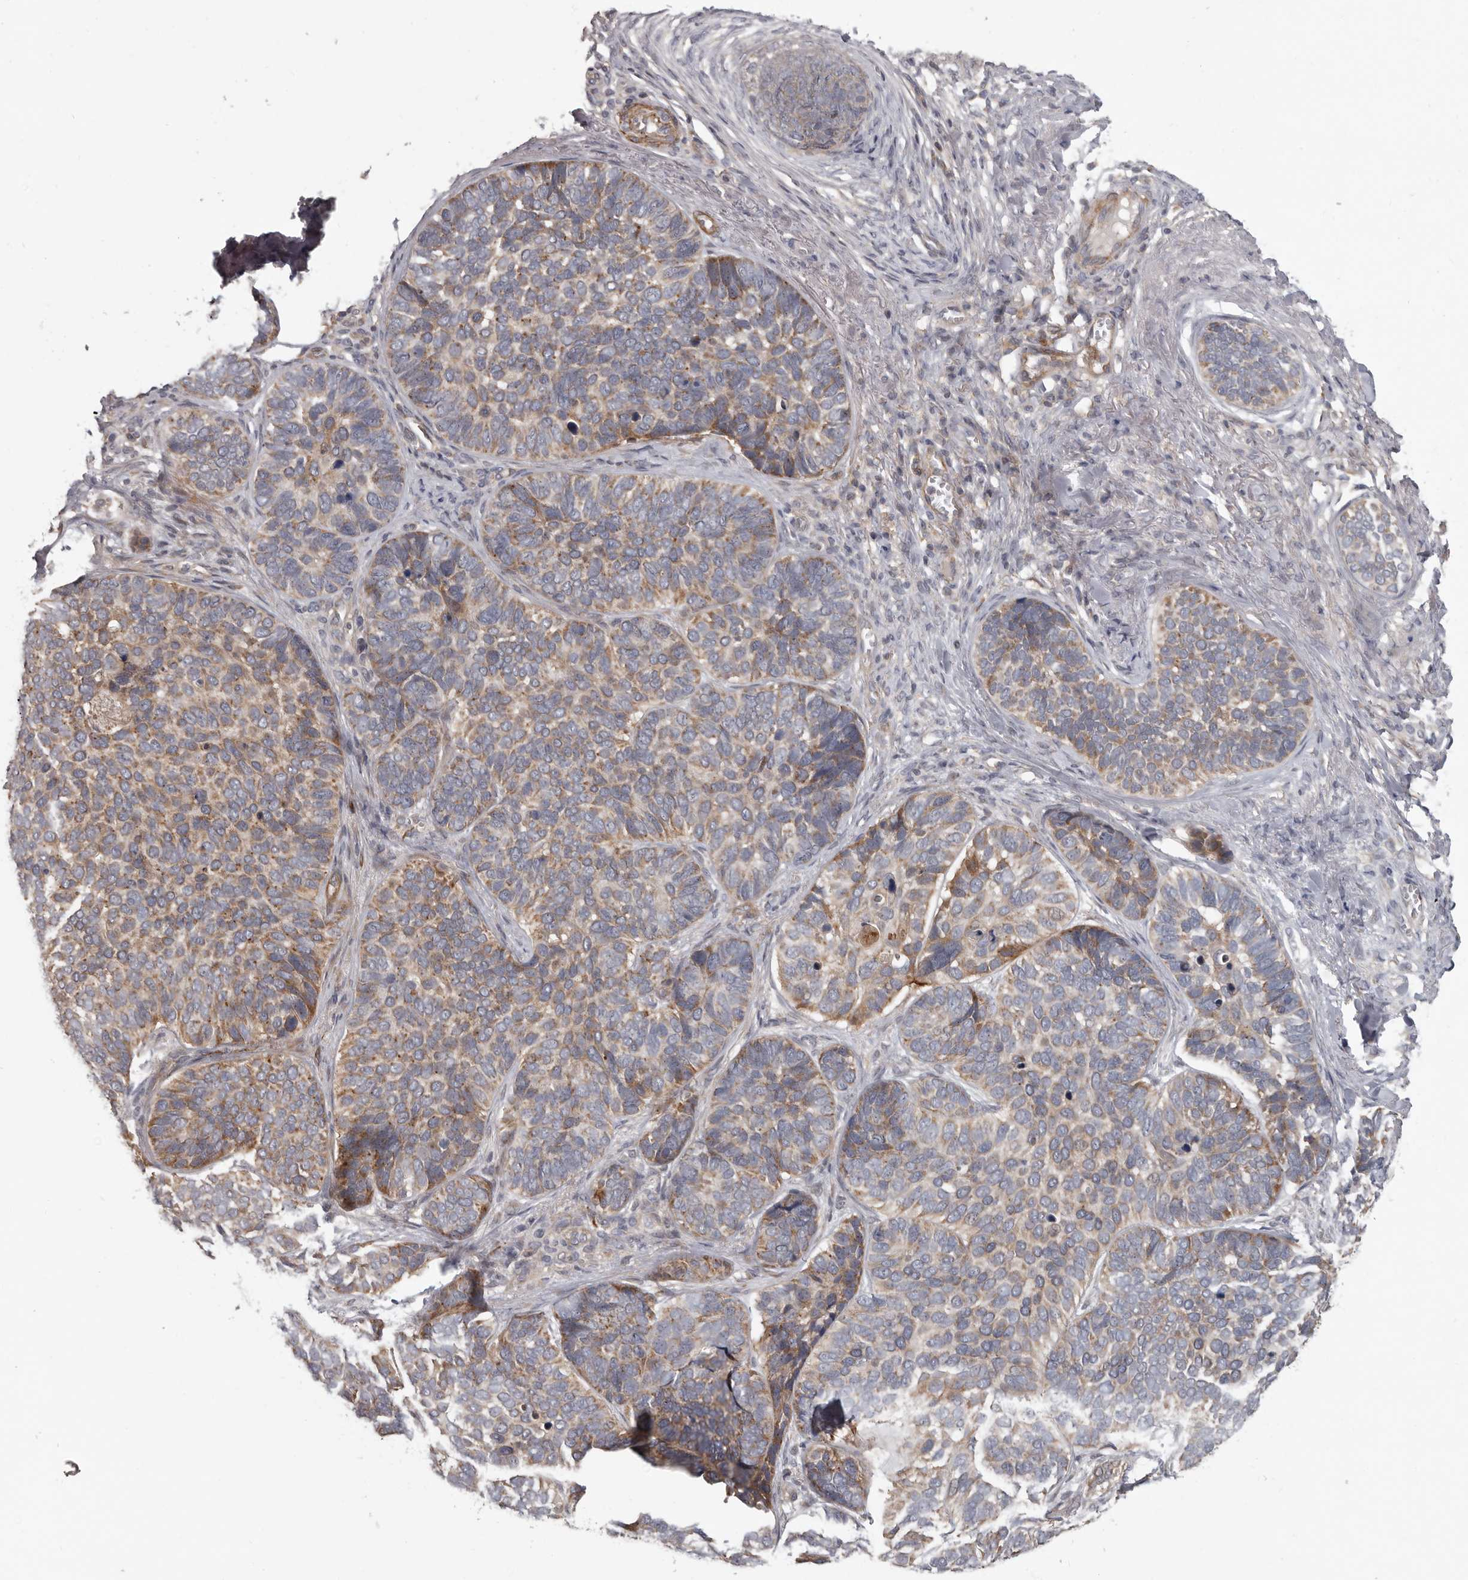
{"staining": {"intensity": "moderate", "quantity": "25%-75%", "location": "cytoplasmic/membranous"}, "tissue": "skin cancer", "cell_type": "Tumor cells", "image_type": "cancer", "snomed": [{"axis": "morphology", "description": "Basal cell carcinoma"}, {"axis": "topography", "description": "Skin"}], "caption": "Immunohistochemistry (IHC) image of neoplastic tissue: human basal cell carcinoma (skin) stained using immunohistochemistry (IHC) demonstrates medium levels of moderate protein expression localized specifically in the cytoplasmic/membranous of tumor cells, appearing as a cytoplasmic/membranous brown color.", "gene": "FGFR4", "patient": {"sex": "male", "age": 62}}